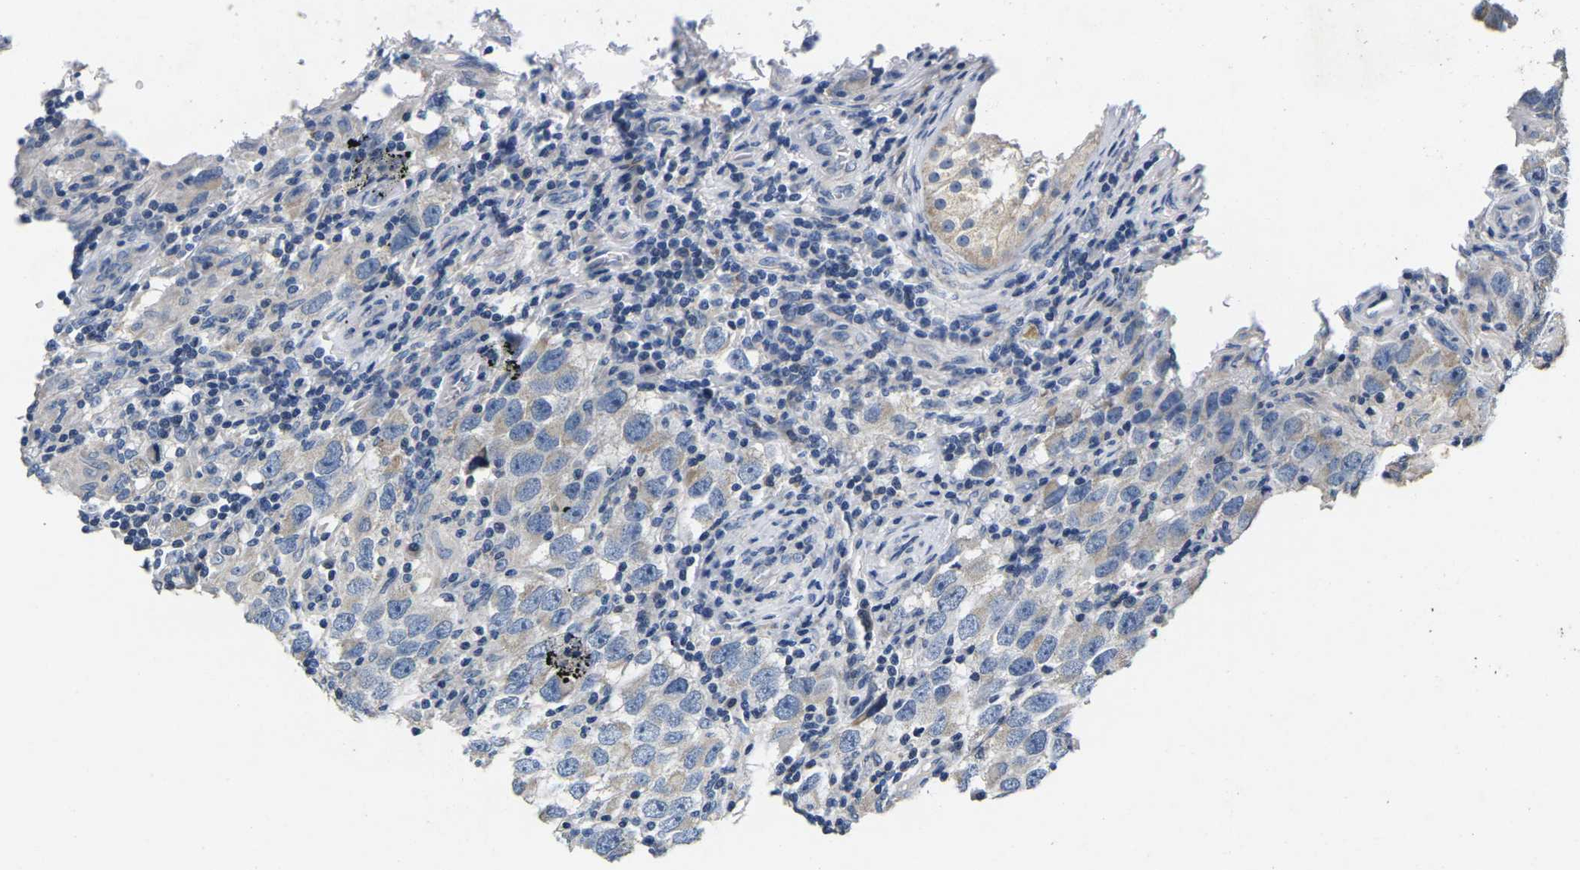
{"staining": {"intensity": "weak", "quantity": "25%-75%", "location": "cytoplasmic/membranous"}, "tissue": "testis cancer", "cell_type": "Tumor cells", "image_type": "cancer", "snomed": [{"axis": "morphology", "description": "Carcinoma, Embryonal, NOS"}, {"axis": "topography", "description": "Testis"}], "caption": "Brown immunohistochemical staining in testis embryonal carcinoma demonstrates weak cytoplasmic/membranous positivity in about 25%-75% of tumor cells. (DAB IHC, brown staining for protein, blue staining for nuclei).", "gene": "NOCT", "patient": {"sex": "male", "age": 21}}